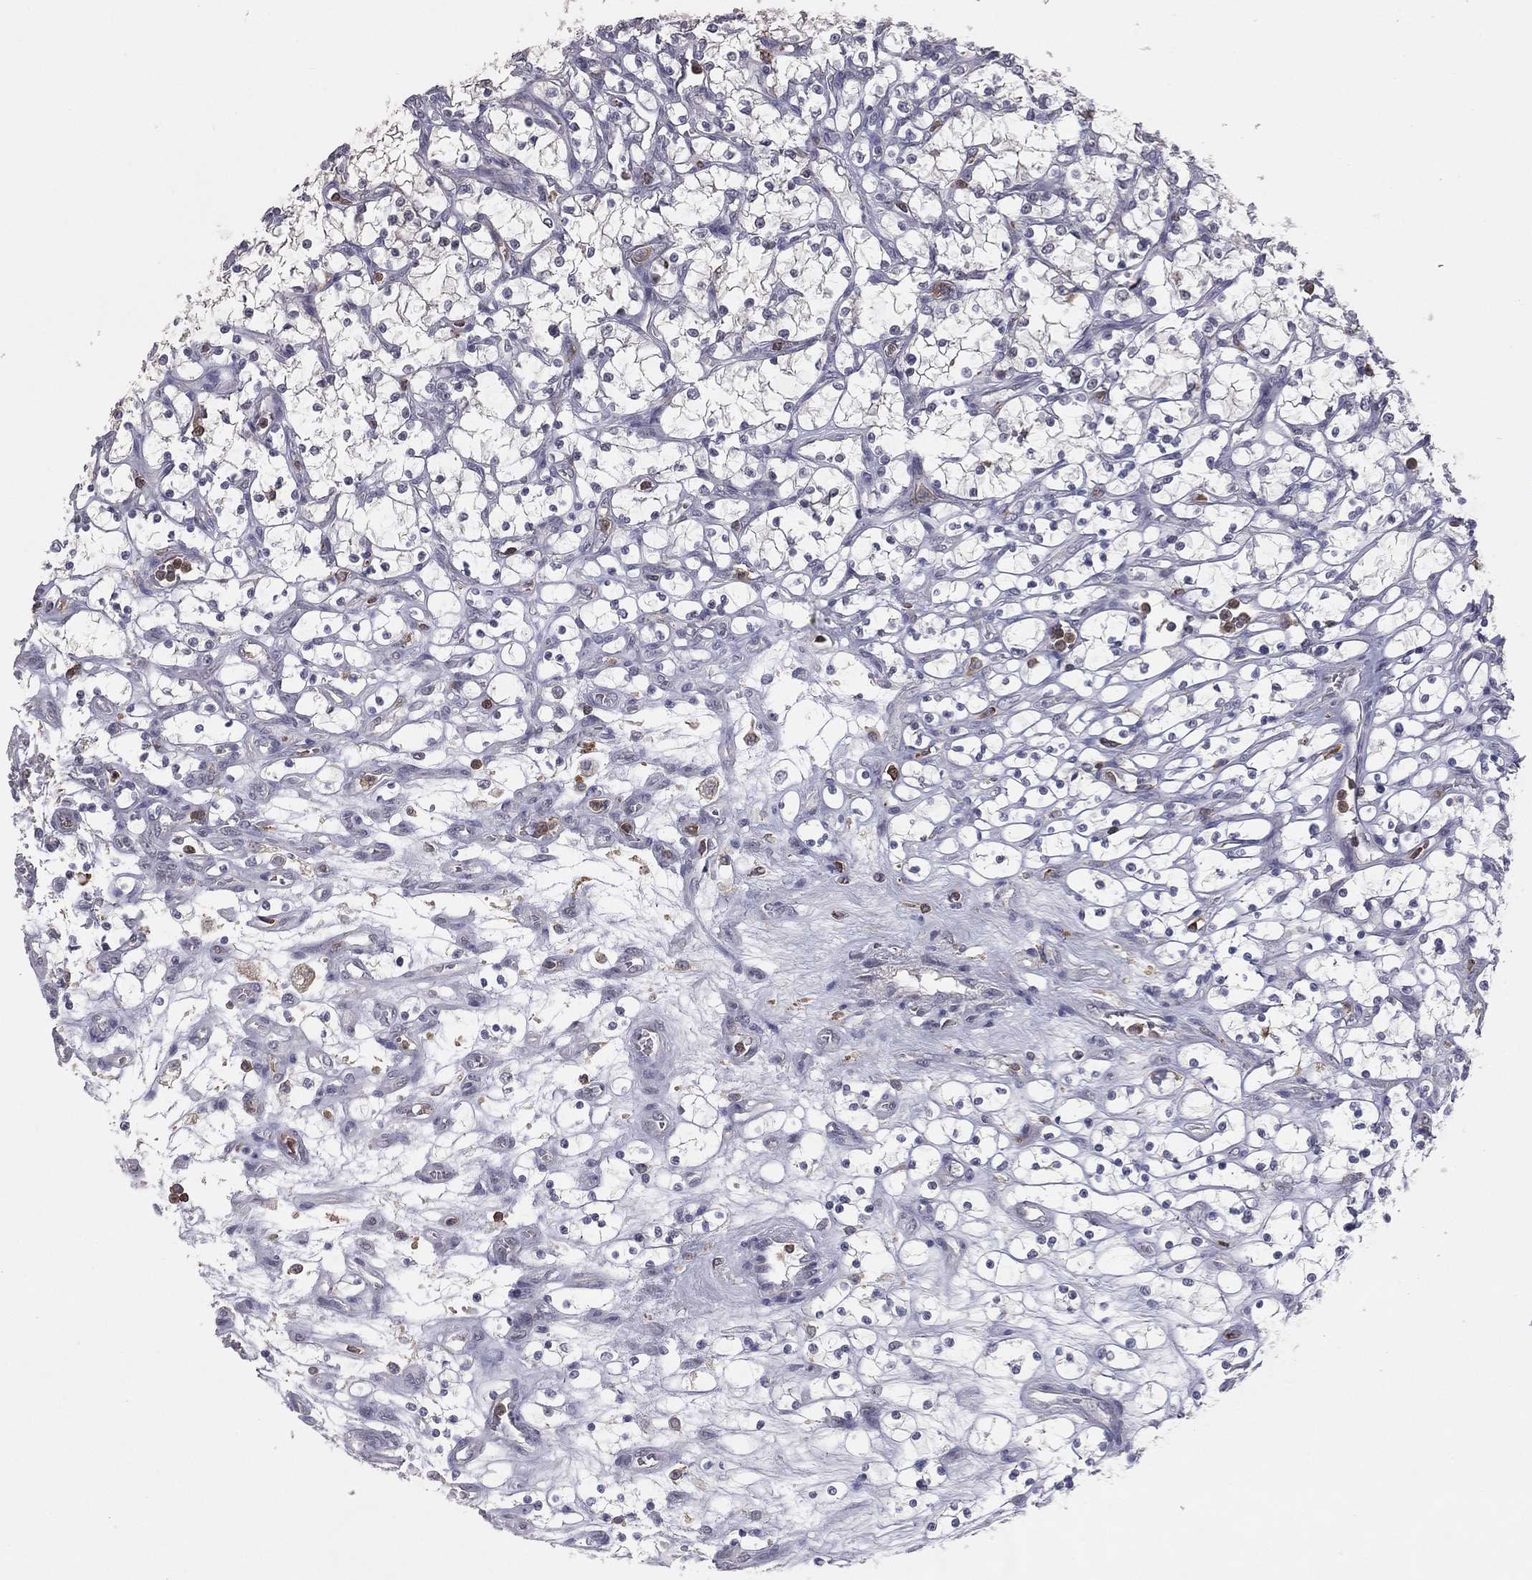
{"staining": {"intensity": "negative", "quantity": "none", "location": "none"}, "tissue": "renal cancer", "cell_type": "Tumor cells", "image_type": "cancer", "snomed": [{"axis": "morphology", "description": "Adenocarcinoma, NOS"}, {"axis": "topography", "description": "Kidney"}], "caption": "Photomicrograph shows no protein expression in tumor cells of renal adenocarcinoma tissue.", "gene": "PSTPIP1", "patient": {"sex": "female", "age": 69}}